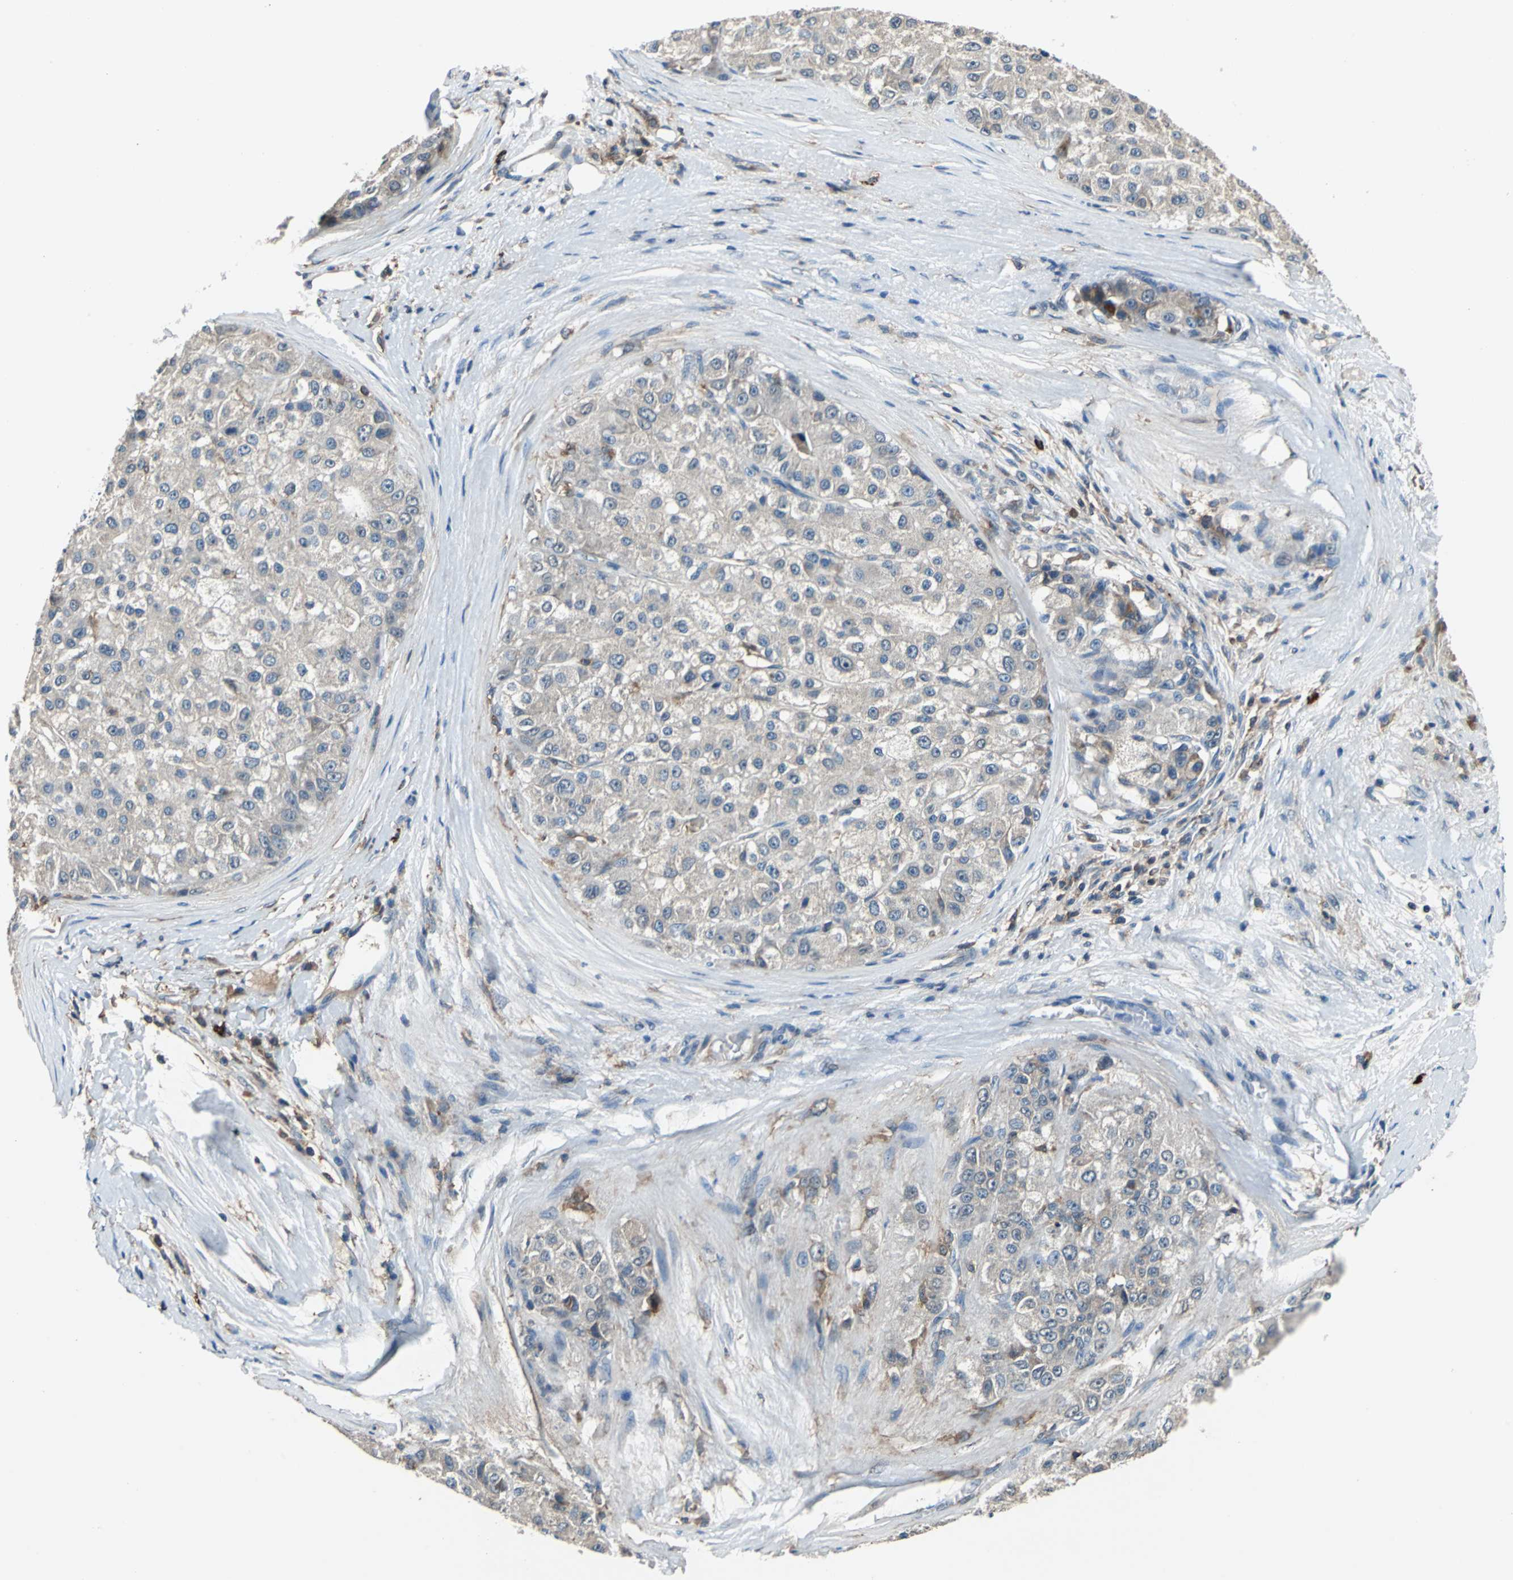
{"staining": {"intensity": "weak", "quantity": "25%-75%", "location": "cytoplasmic/membranous"}, "tissue": "liver cancer", "cell_type": "Tumor cells", "image_type": "cancer", "snomed": [{"axis": "morphology", "description": "Carcinoma, Hepatocellular, NOS"}, {"axis": "topography", "description": "Liver"}], "caption": "A micrograph of human liver cancer stained for a protein displays weak cytoplasmic/membranous brown staining in tumor cells. (DAB (3,3'-diaminobenzidine) IHC with brightfield microscopy, high magnification).", "gene": "SLC19A2", "patient": {"sex": "male", "age": 80}}